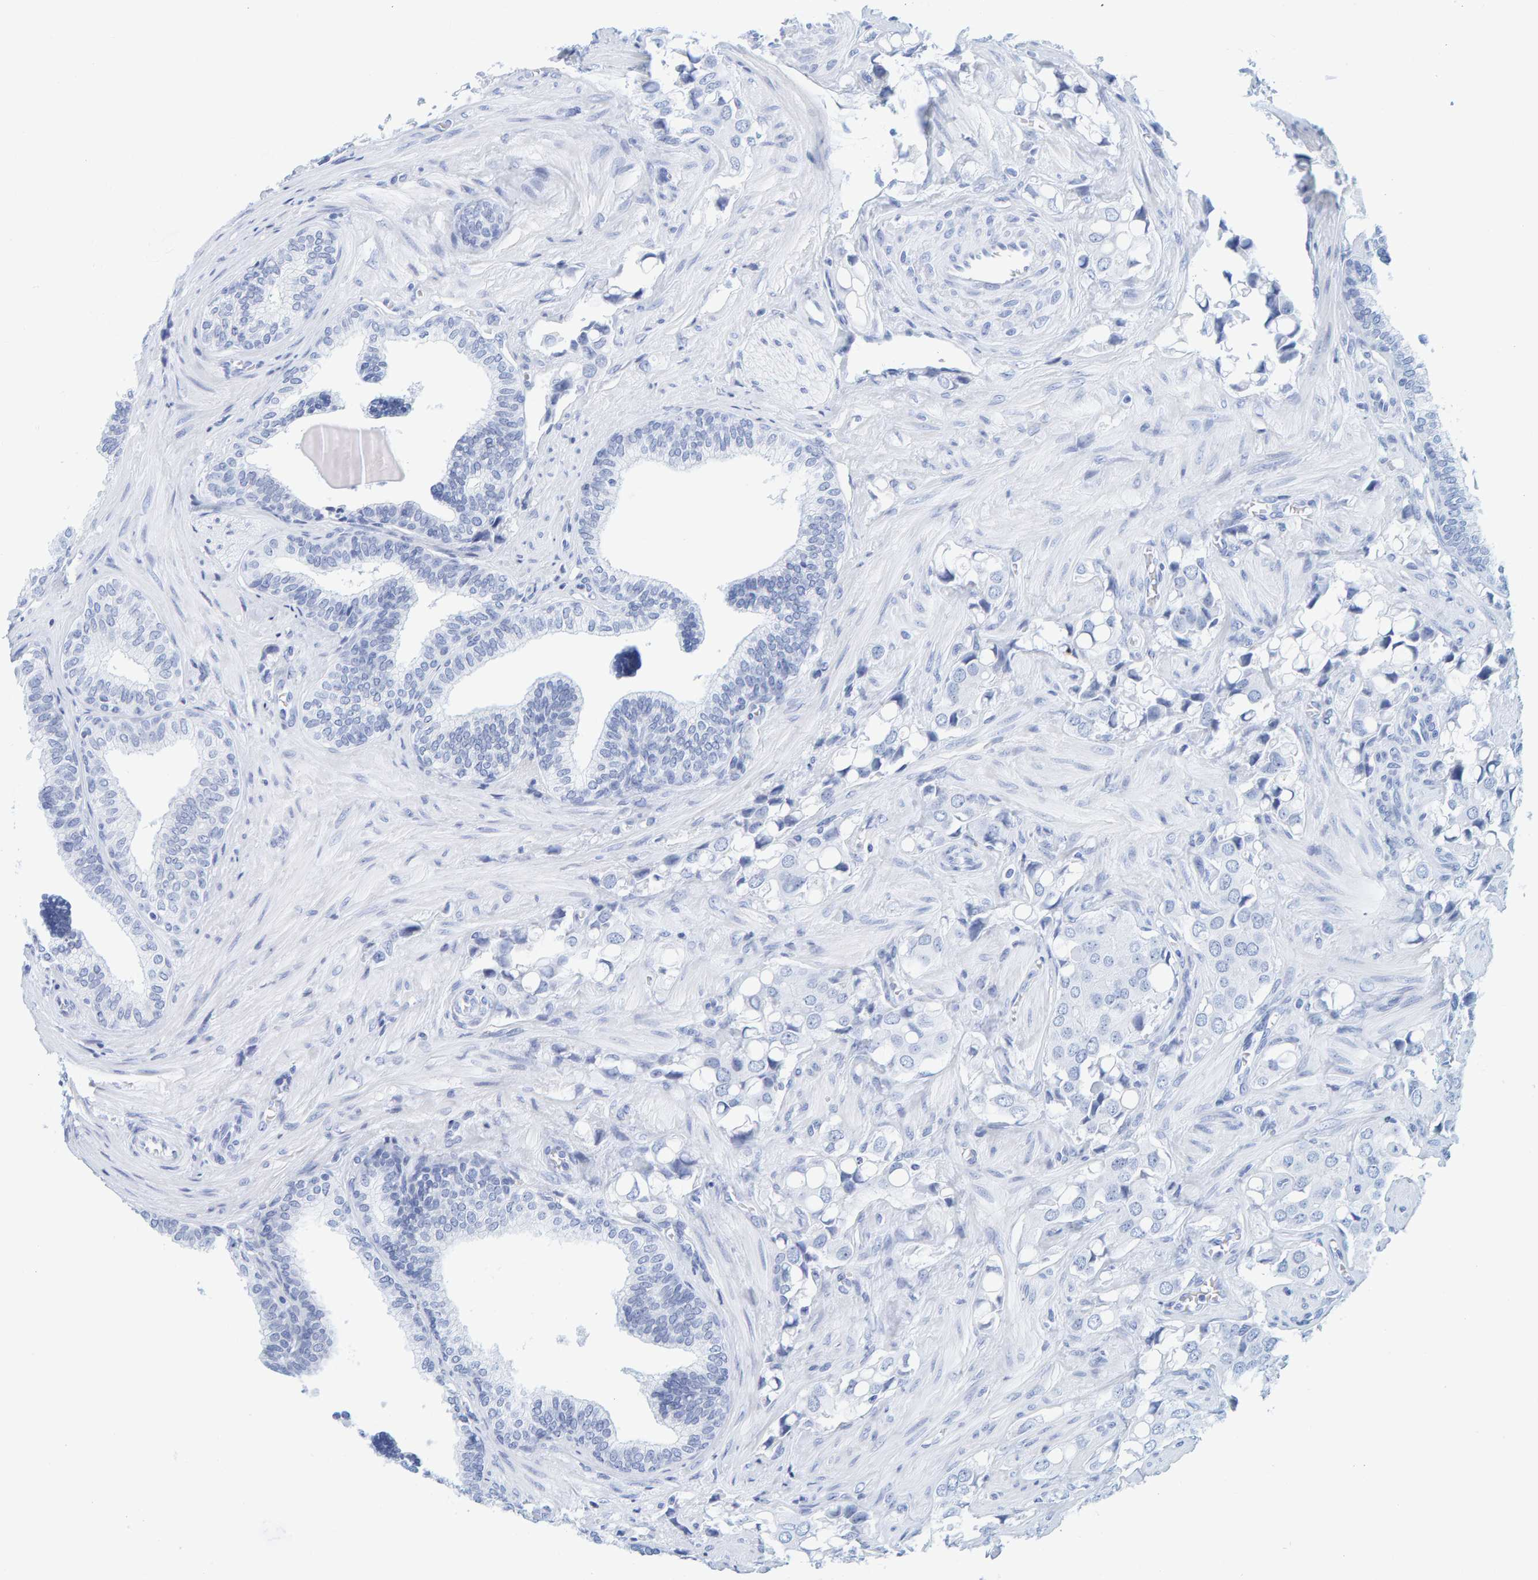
{"staining": {"intensity": "negative", "quantity": "none", "location": "none"}, "tissue": "prostate cancer", "cell_type": "Tumor cells", "image_type": "cancer", "snomed": [{"axis": "morphology", "description": "Adenocarcinoma, High grade"}, {"axis": "topography", "description": "Prostate"}], "caption": "DAB immunohistochemical staining of prostate cancer reveals no significant positivity in tumor cells.", "gene": "SFTPC", "patient": {"sex": "male", "age": 52}}